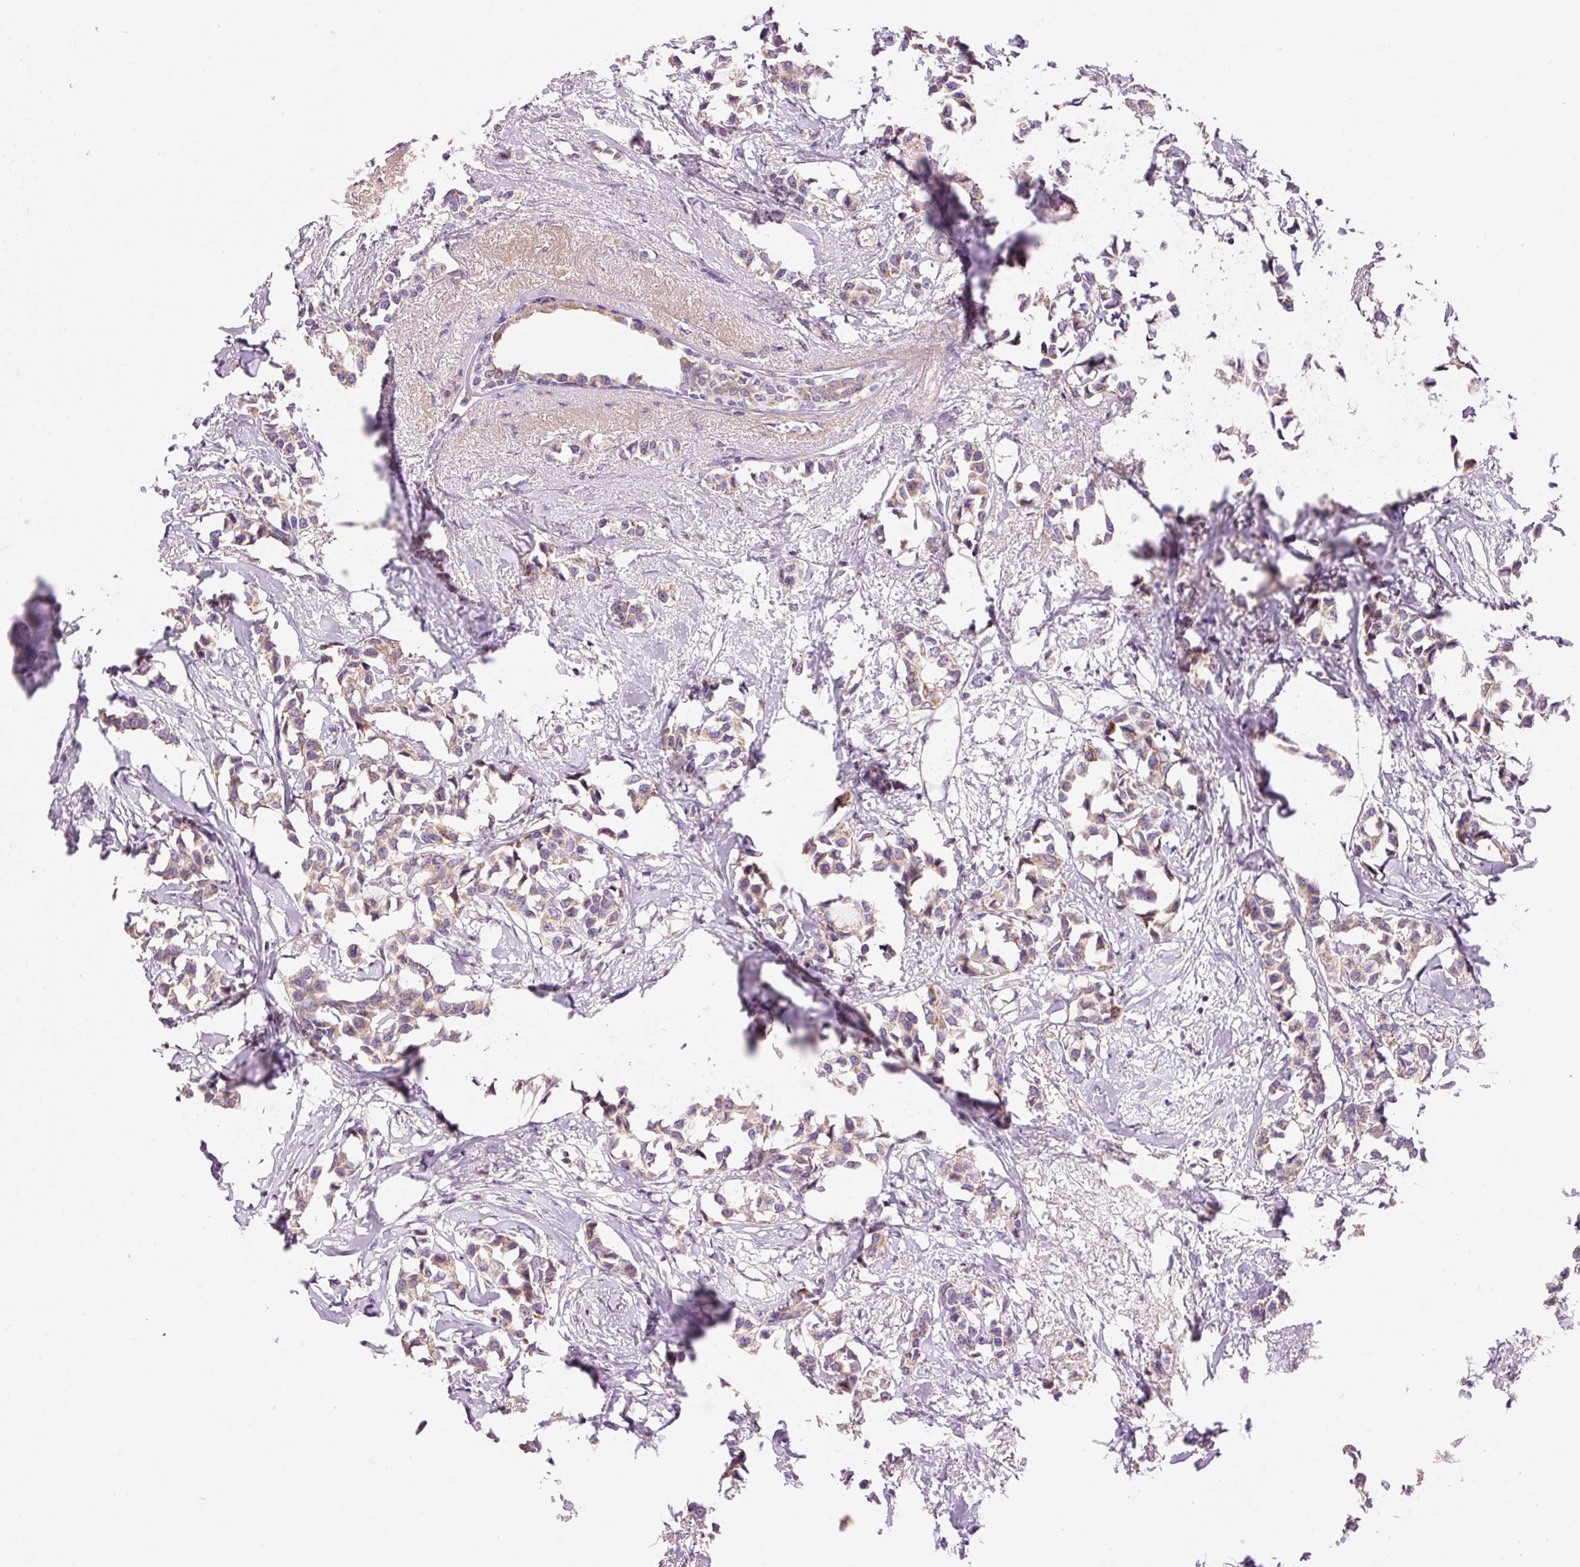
{"staining": {"intensity": "weak", "quantity": "25%-75%", "location": "cytoplasmic/membranous"}, "tissue": "breast cancer", "cell_type": "Tumor cells", "image_type": "cancer", "snomed": [{"axis": "morphology", "description": "Duct carcinoma"}, {"axis": "topography", "description": "Breast"}], "caption": "Human breast cancer stained for a protein (brown) displays weak cytoplasmic/membranous positive staining in about 25%-75% of tumor cells.", "gene": "IMMT", "patient": {"sex": "female", "age": 73}}